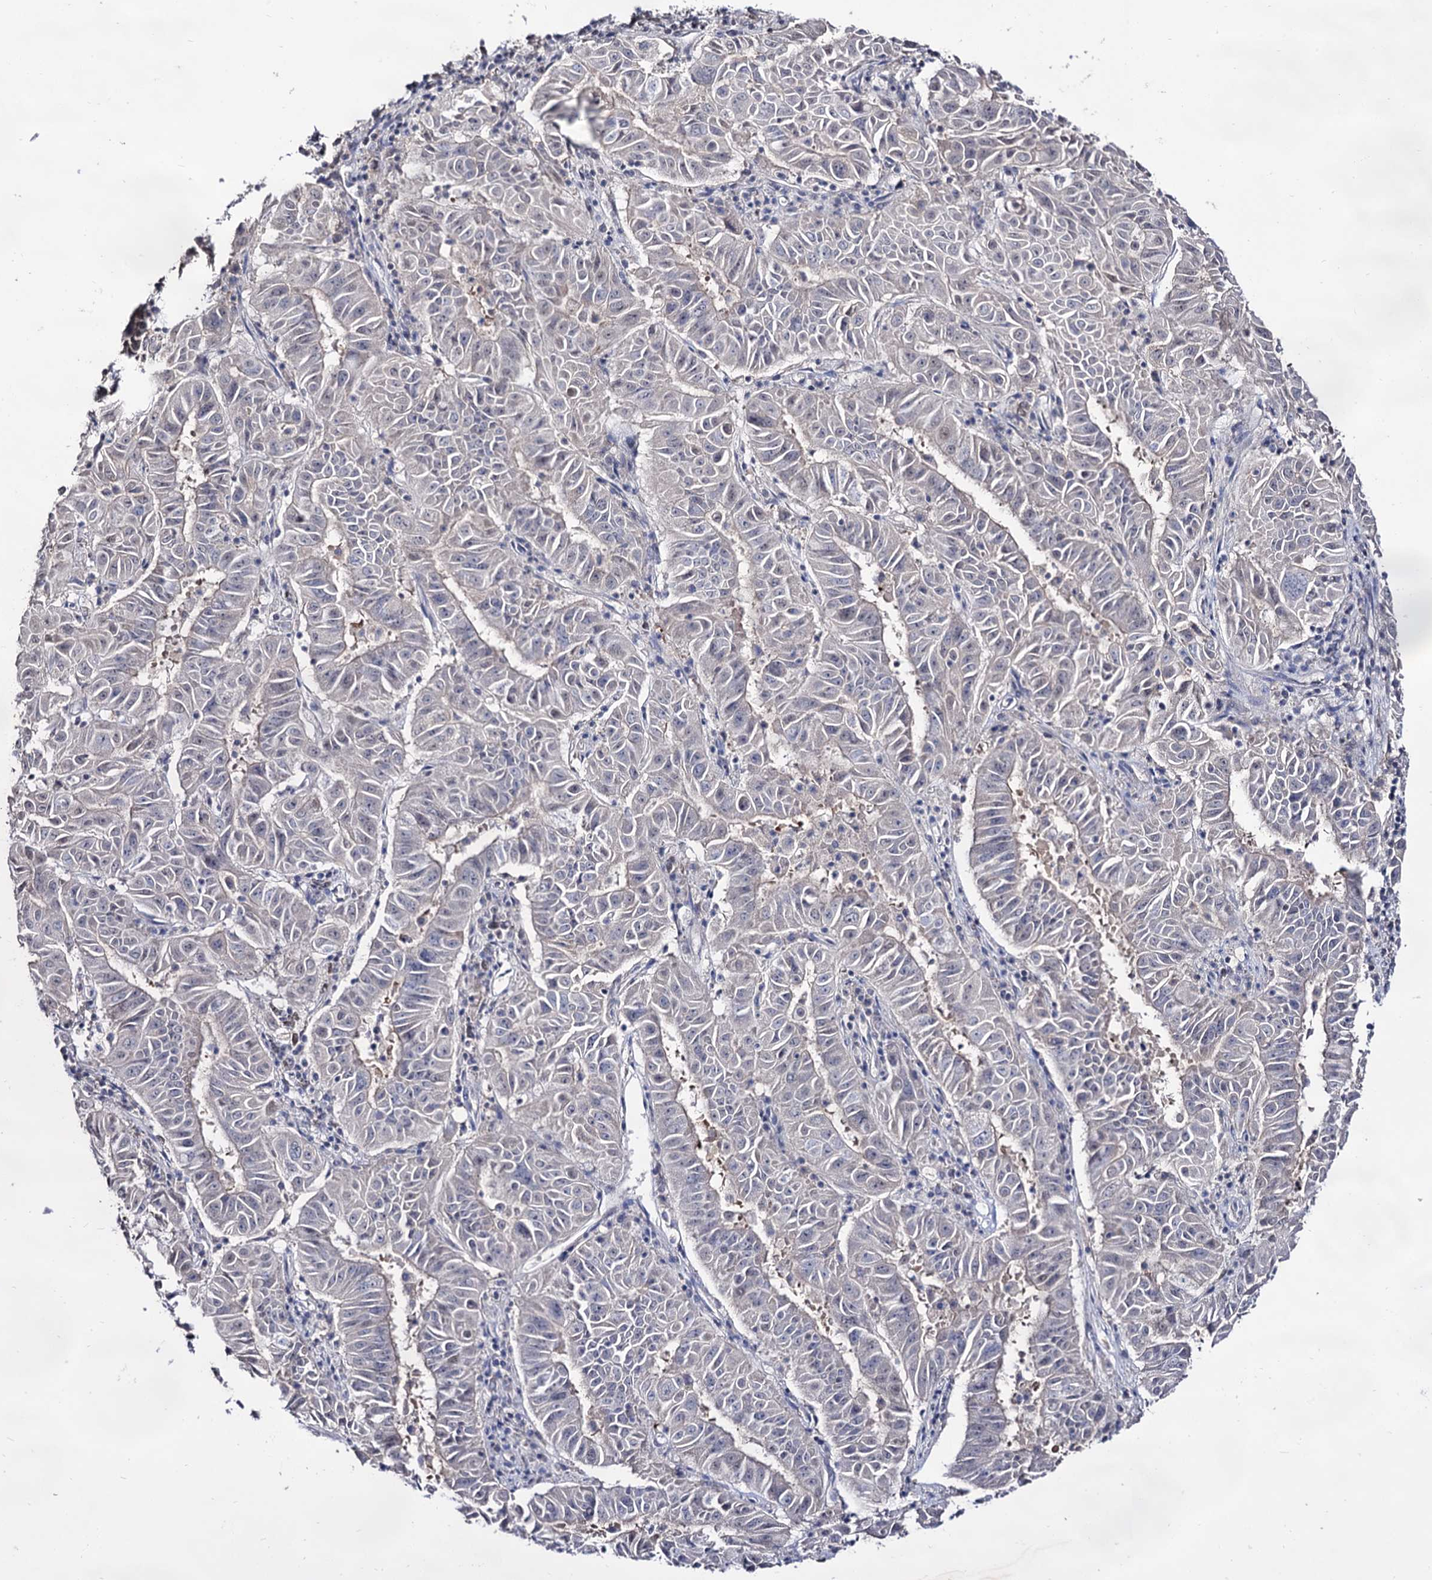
{"staining": {"intensity": "negative", "quantity": "none", "location": "none"}, "tissue": "pancreatic cancer", "cell_type": "Tumor cells", "image_type": "cancer", "snomed": [{"axis": "morphology", "description": "Adenocarcinoma, NOS"}, {"axis": "topography", "description": "Pancreas"}], "caption": "The photomicrograph shows no staining of tumor cells in pancreatic cancer (adenocarcinoma).", "gene": "ARFIP2", "patient": {"sex": "male", "age": 63}}